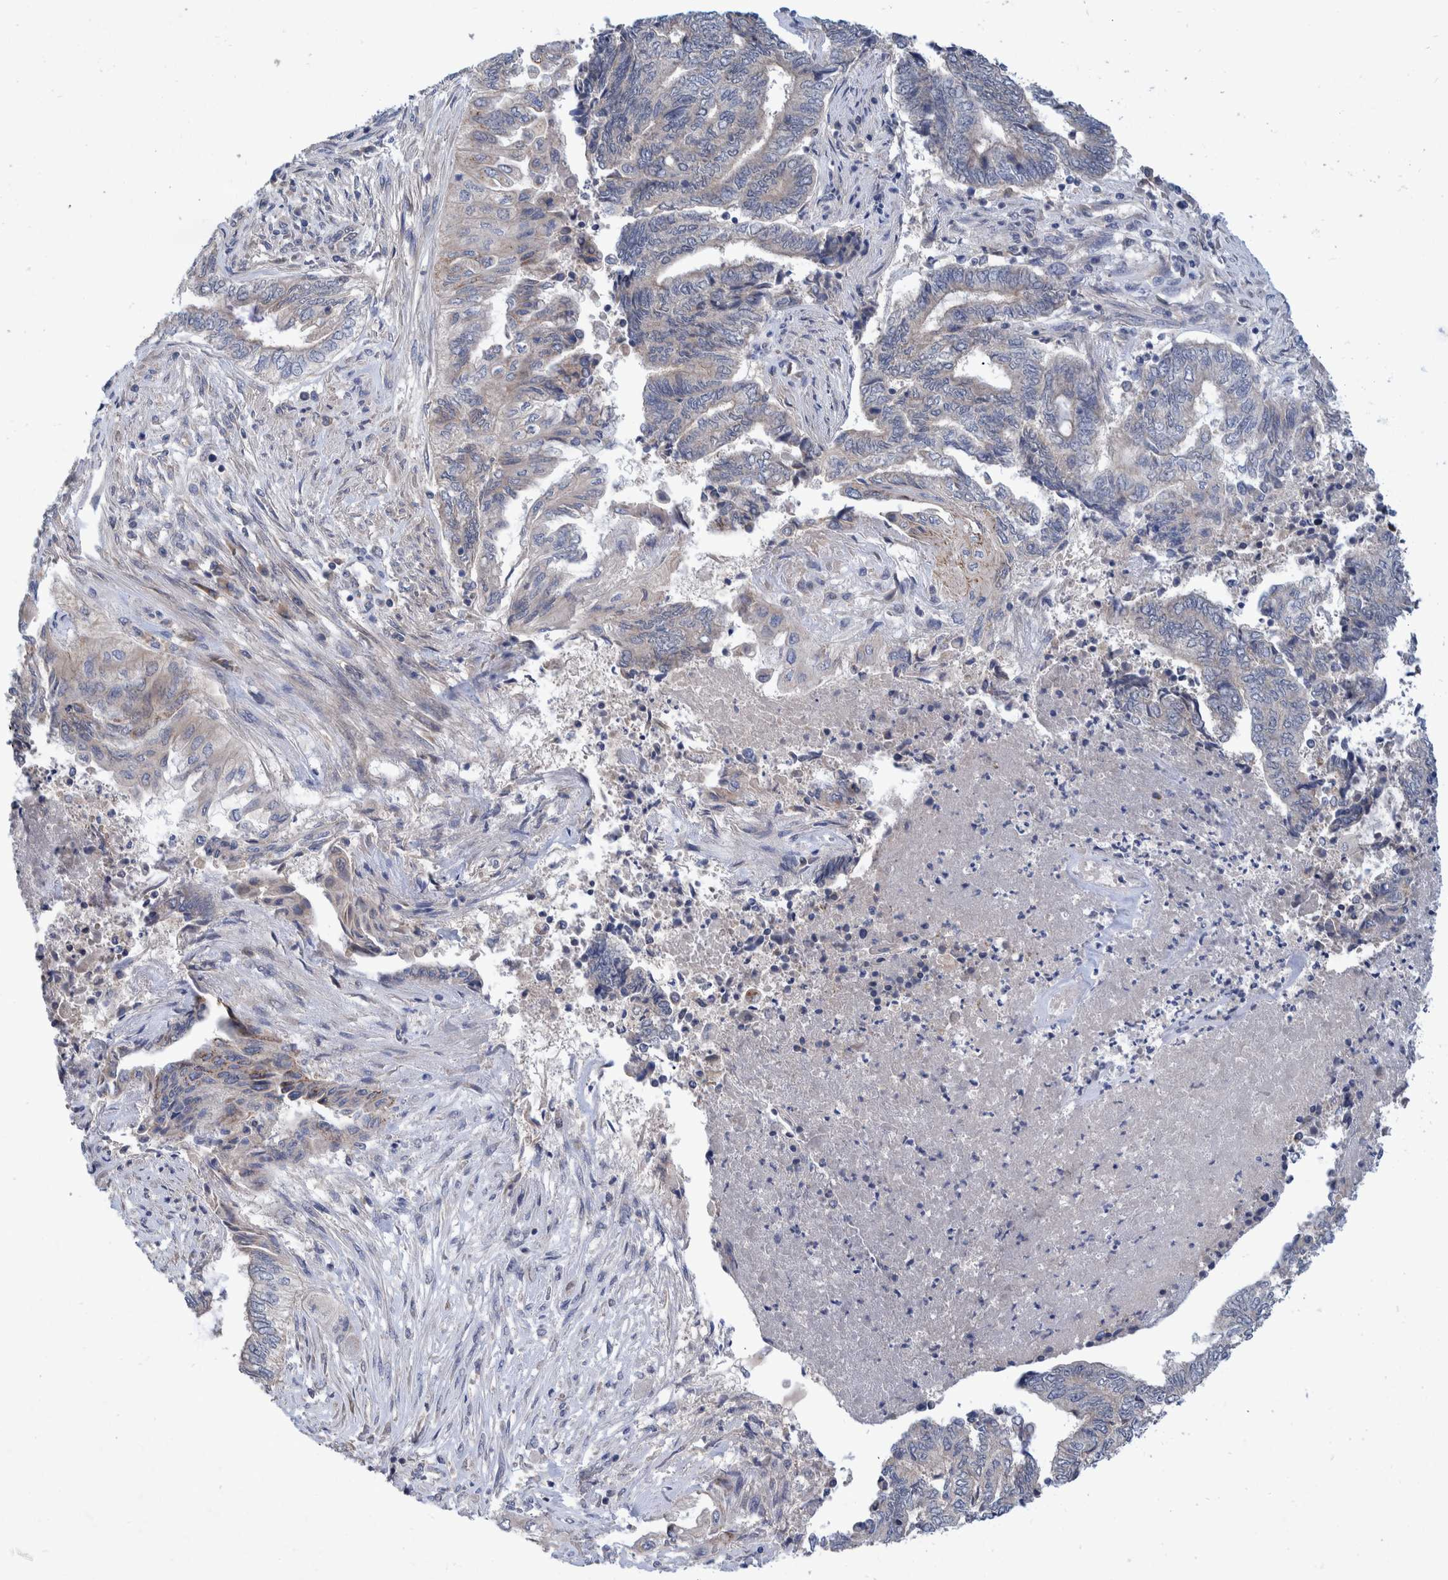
{"staining": {"intensity": "negative", "quantity": "none", "location": "none"}, "tissue": "endometrial cancer", "cell_type": "Tumor cells", "image_type": "cancer", "snomed": [{"axis": "morphology", "description": "Adenocarcinoma, NOS"}, {"axis": "topography", "description": "Uterus"}, {"axis": "topography", "description": "Endometrium"}], "caption": "DAB immunohistochemical staining of endometrial adenocarcinoma exhibits no significant staining in tumor cells.", "gene": "PLPBP", "patient": {"sex": "female", "age": 70}}